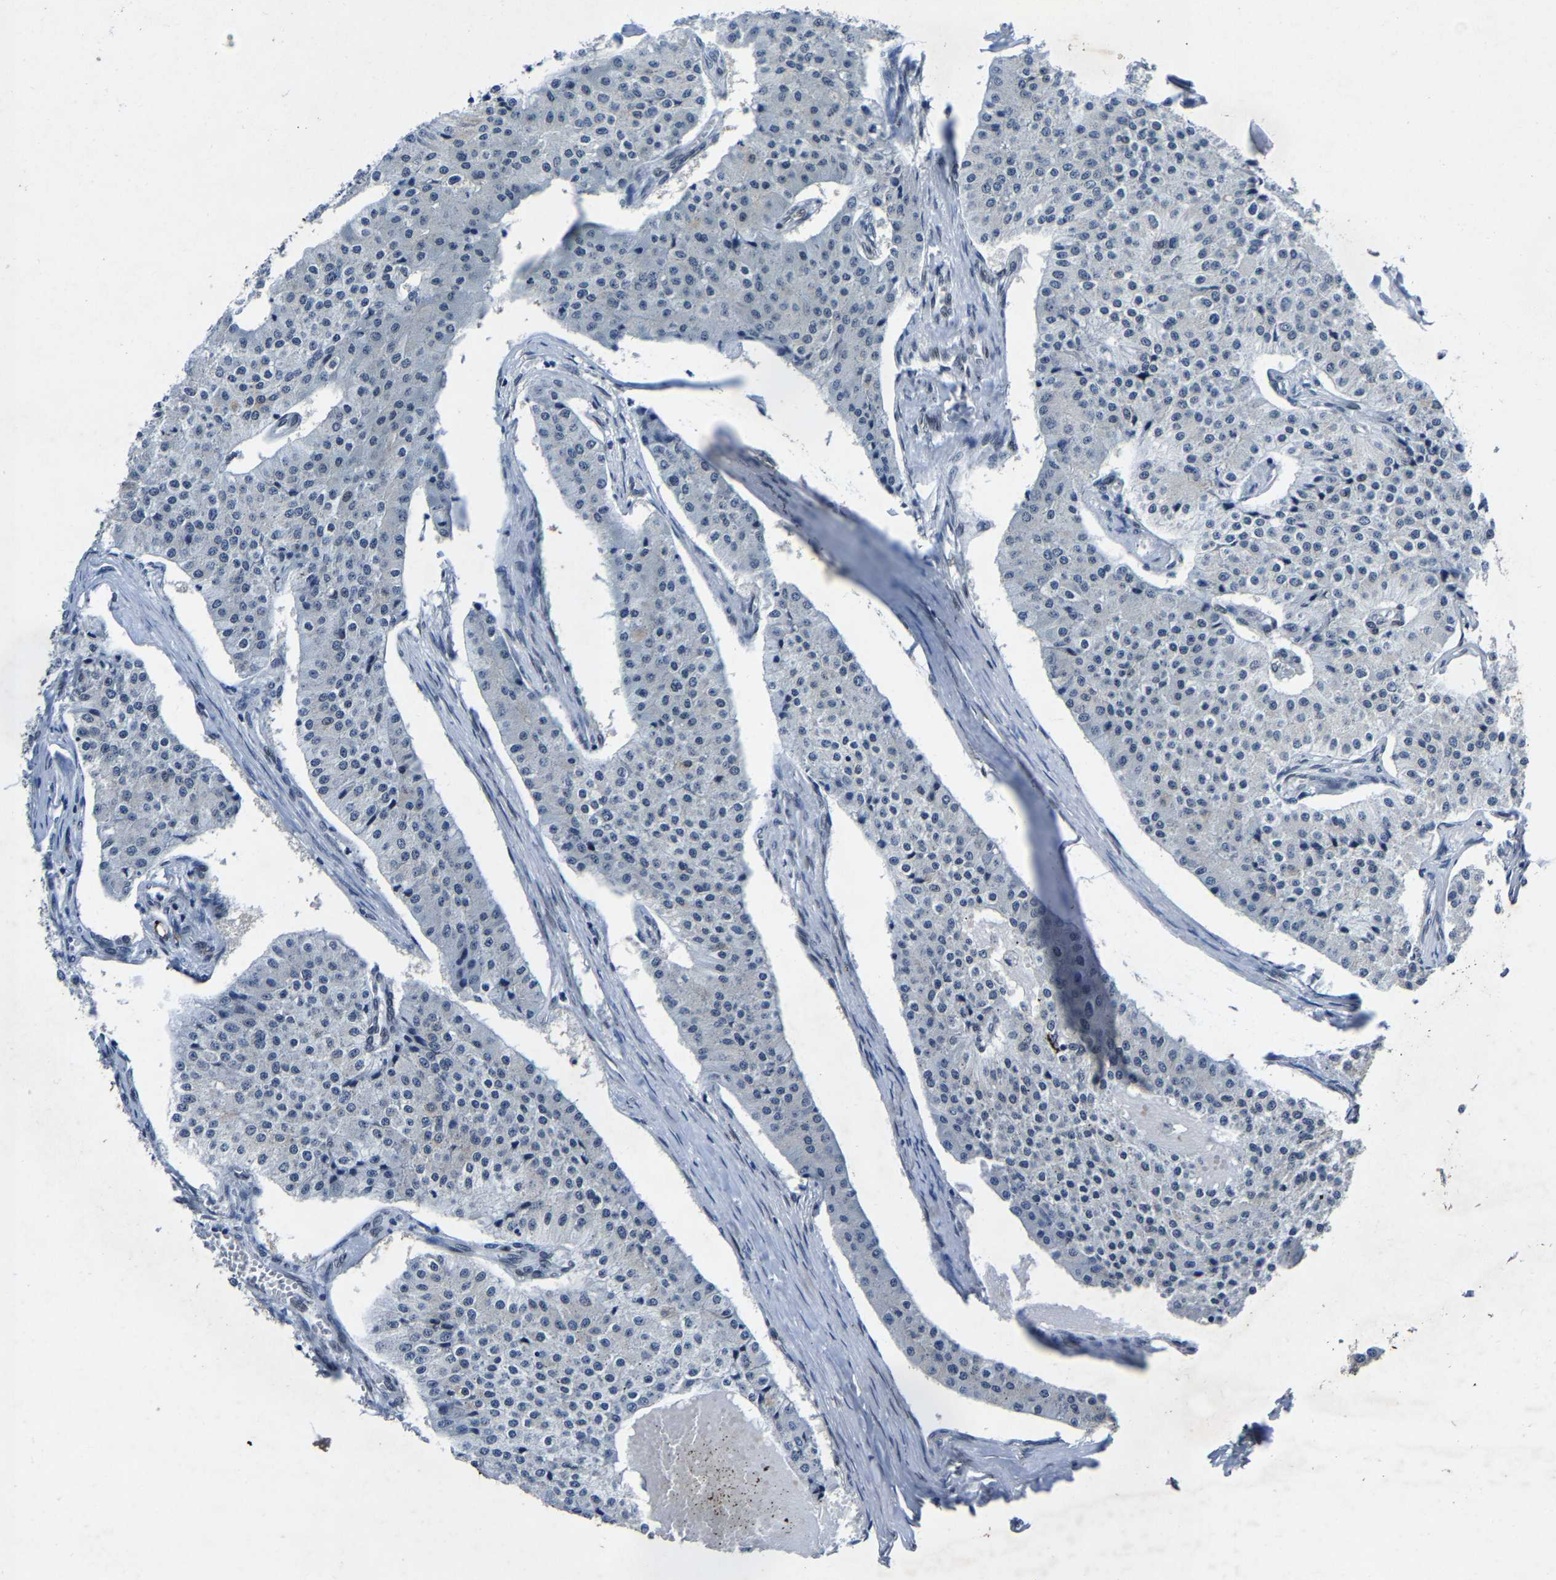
{"staining": {"intensity": "negative", "quantity": "none", "location": "none"}, "tissue": "carcinoid", "cell_type": "Tumor cells", "image_type": "cancer", "snomed": [{"axis": "morphology", "description": "Carcinoid, malignant, NOS"}, {"axis": "topography", "description": "Colon"}], "caption": "Immunohistochemical staining of human carcinoid exhibits no significant staining in tumor cells.", "gene": "UBN2", "patient": {"sex": "female", "age": 52}}